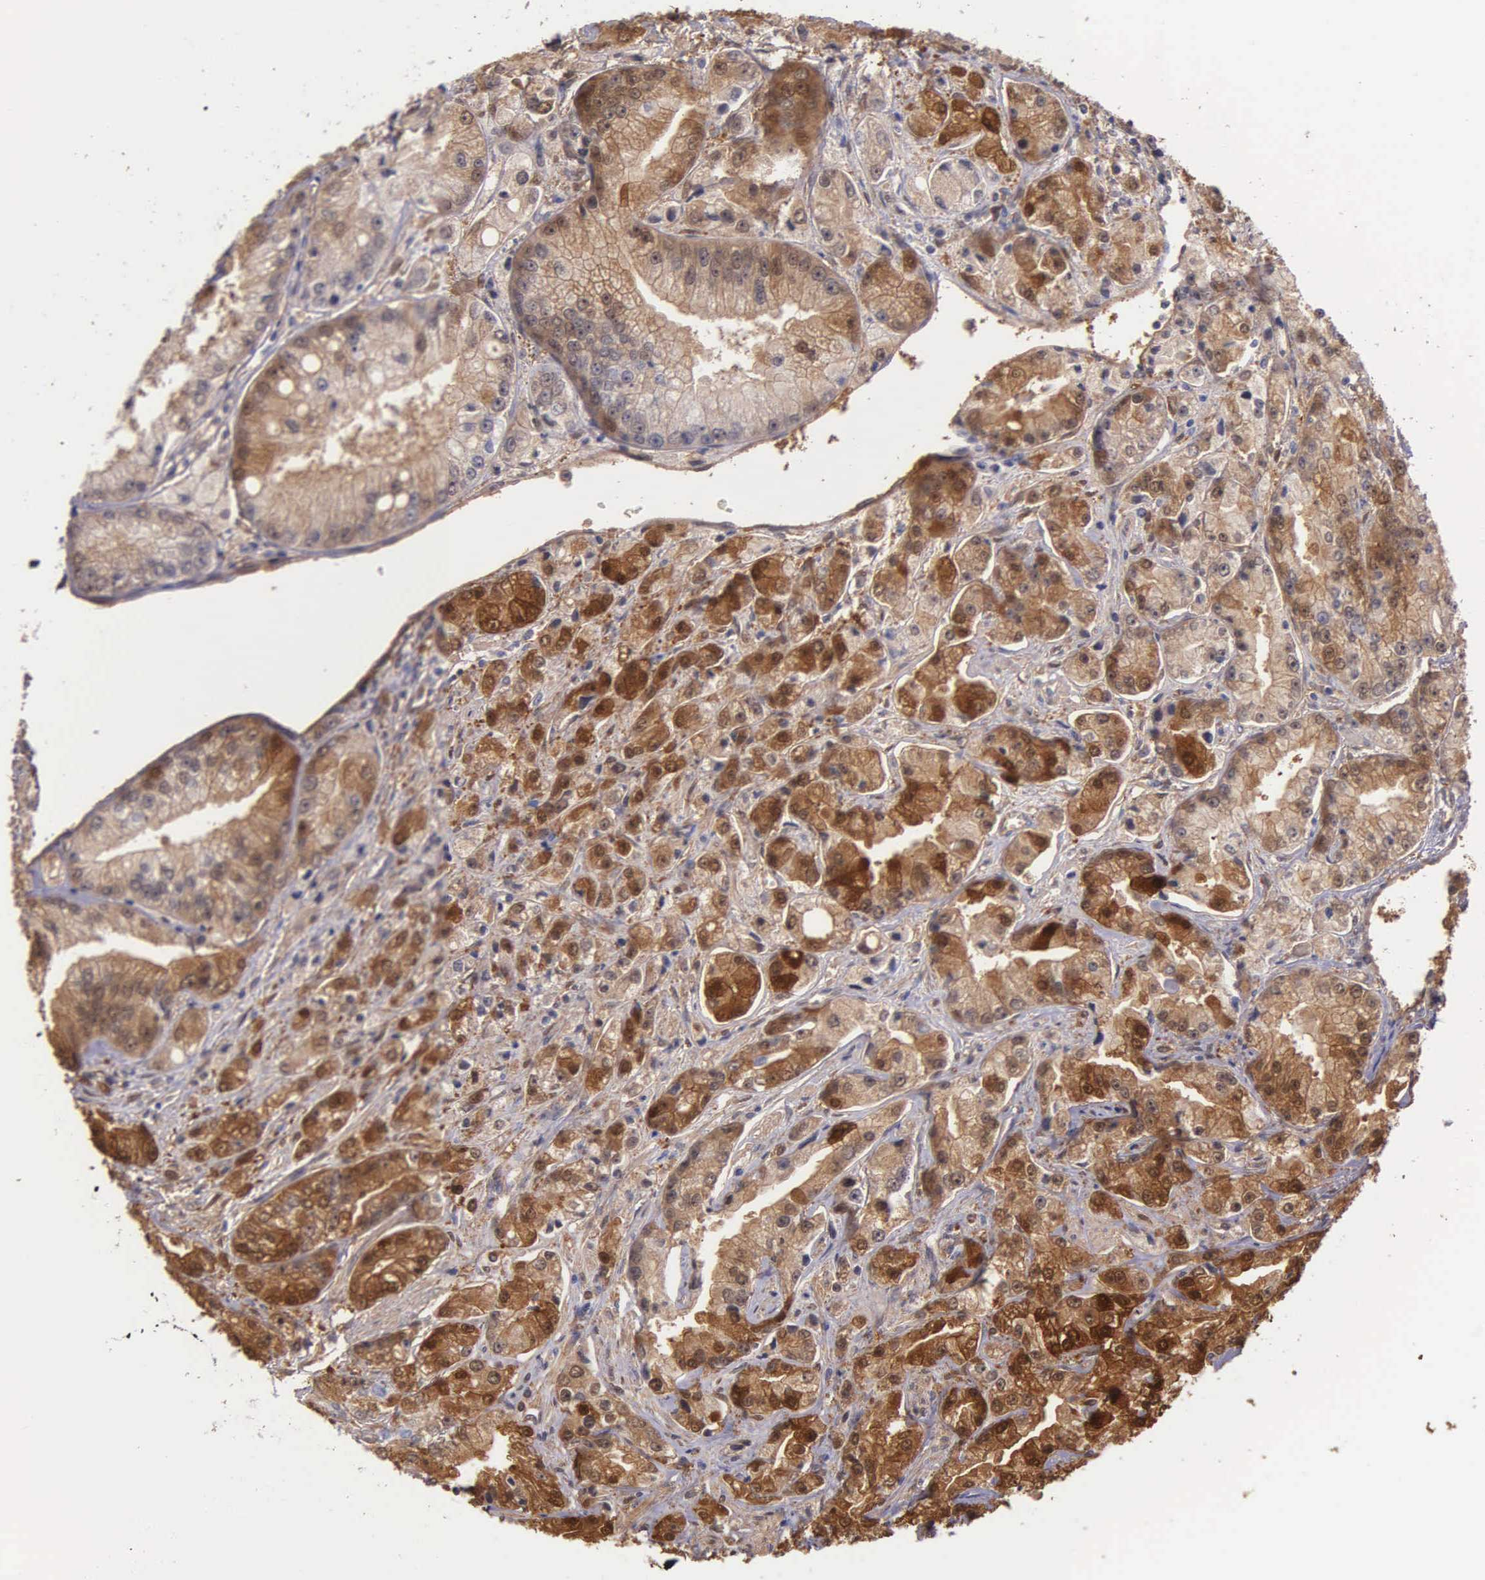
{"staining": {"intensity": "moderate", "quantity": "25%-75%", "location": "cytoplasmic/membranous"}, "tissue": "prostate cancer", "cell_type": "Tumor cells", "image_type": "cancer", "snomed": [{"axis": "morphology", "description": "Adenocarcinoma, Medium grade"}, {"axis": "topography", "description": "Prostate"}], "caption": "This is an image of immunohistochemistry (IHC) staining of prostate adenocarcinoma (medium-grade), which shows moderate positivity in the cytoplasmic/membranous of tumor cells.", "gene": "GSTT2", "patient": {"sex": "male", "age": 72}}